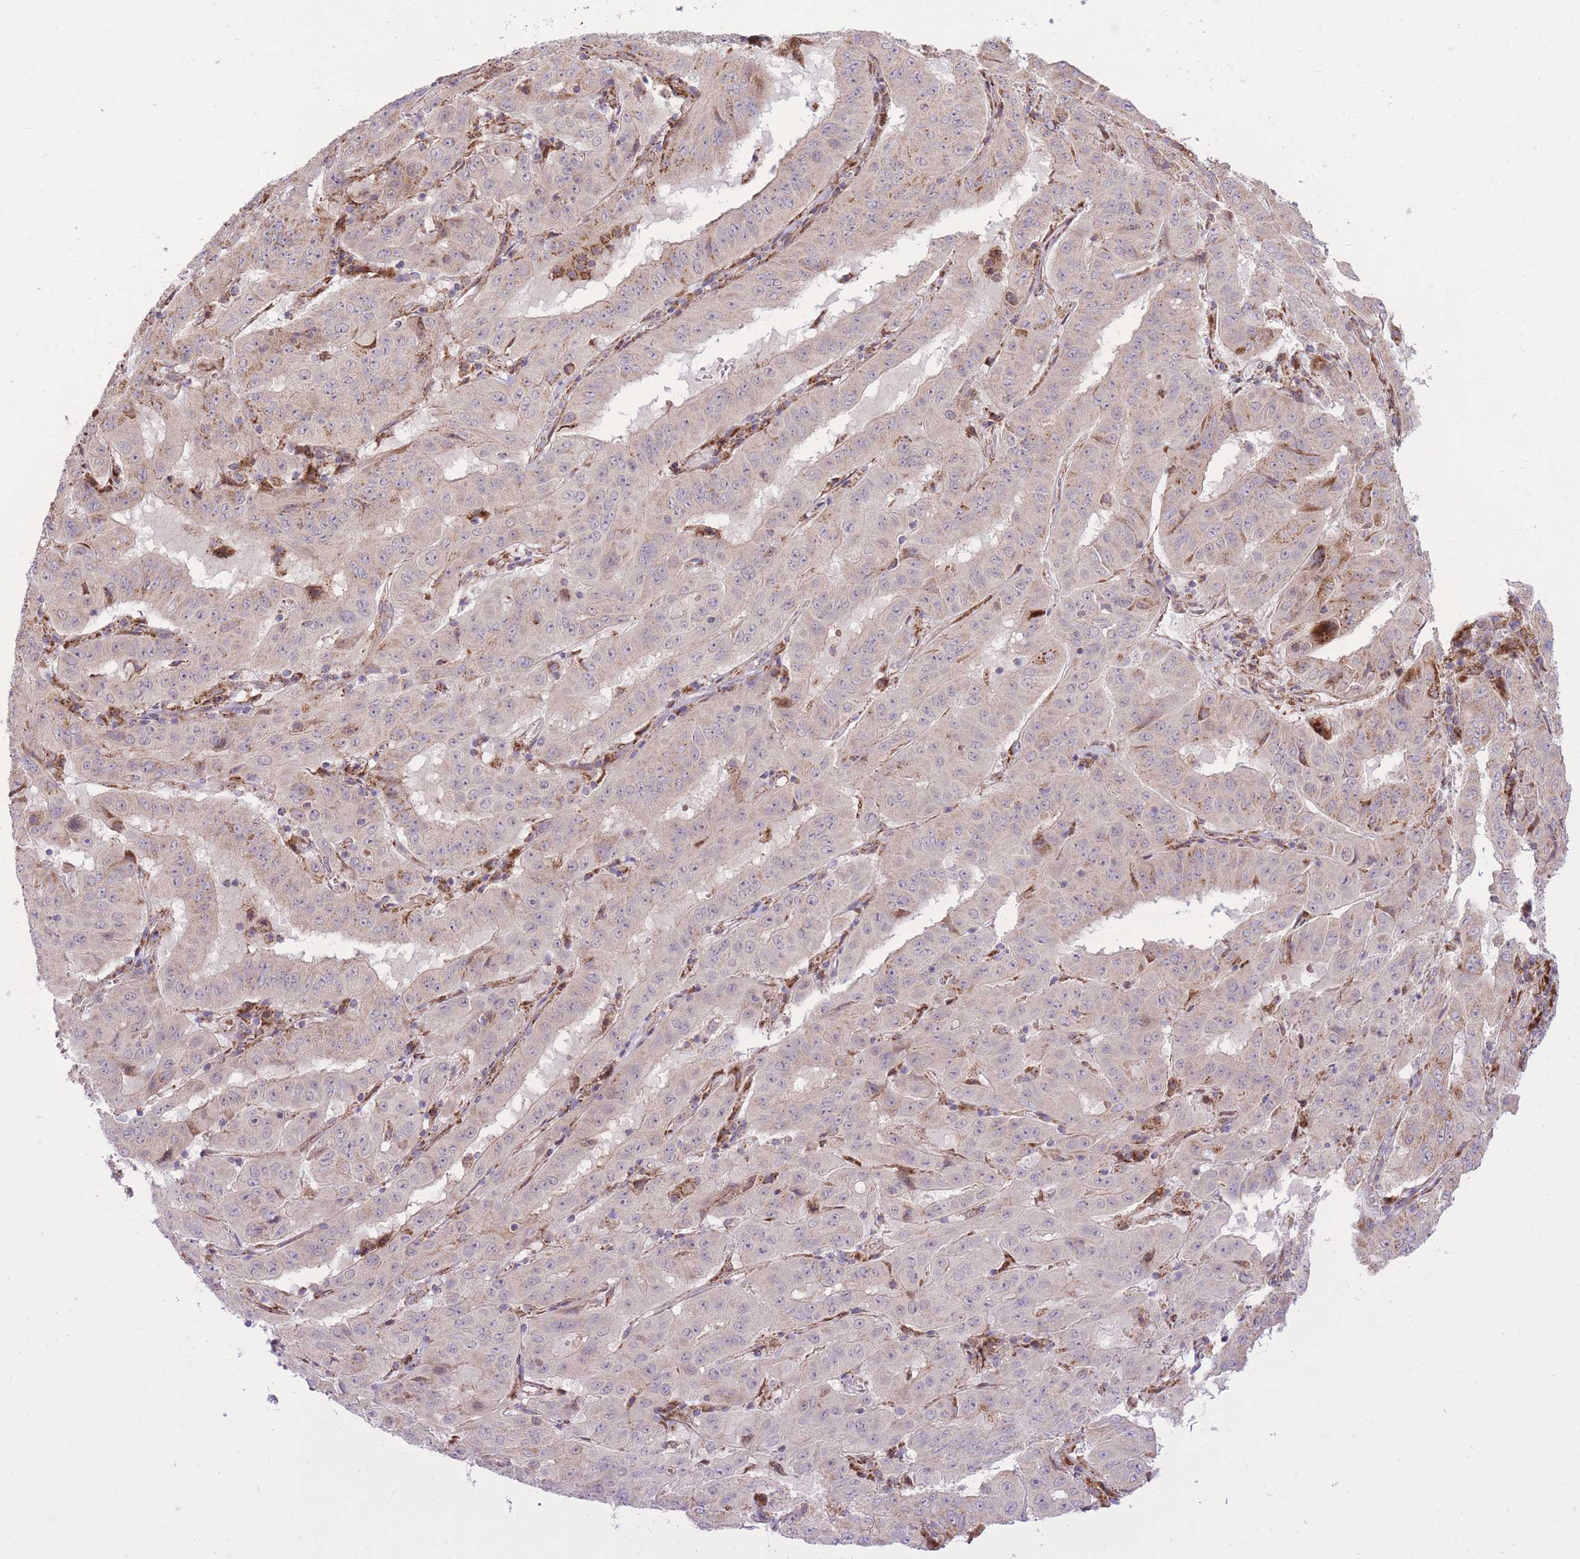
{"staining": {"intensity": "weak", "quantity": "25%-75%", "location": "cytoplasmic/membranous"}, "tissue": "pancreatic cancer", "cell_type": "Tumor cells", "image_type": "cancer", "snomed": [{"axis": "morphology", "description": "Adenocarcinoma, NOS"}, {"axis": "topography", "description": "Pancreas"}], "caption": "High-magnification brightfield microscopy of adenocarcinoma (pancreatic) stained with DAB (brown) and counterstained with hematoxylin (blue). tumor cells exhibit weak cytoplasmic/membranous staining is identified in about25%-75% of cells.", "gene": "SLC4A4", "patient": {"sex": "male", "age": 63}}